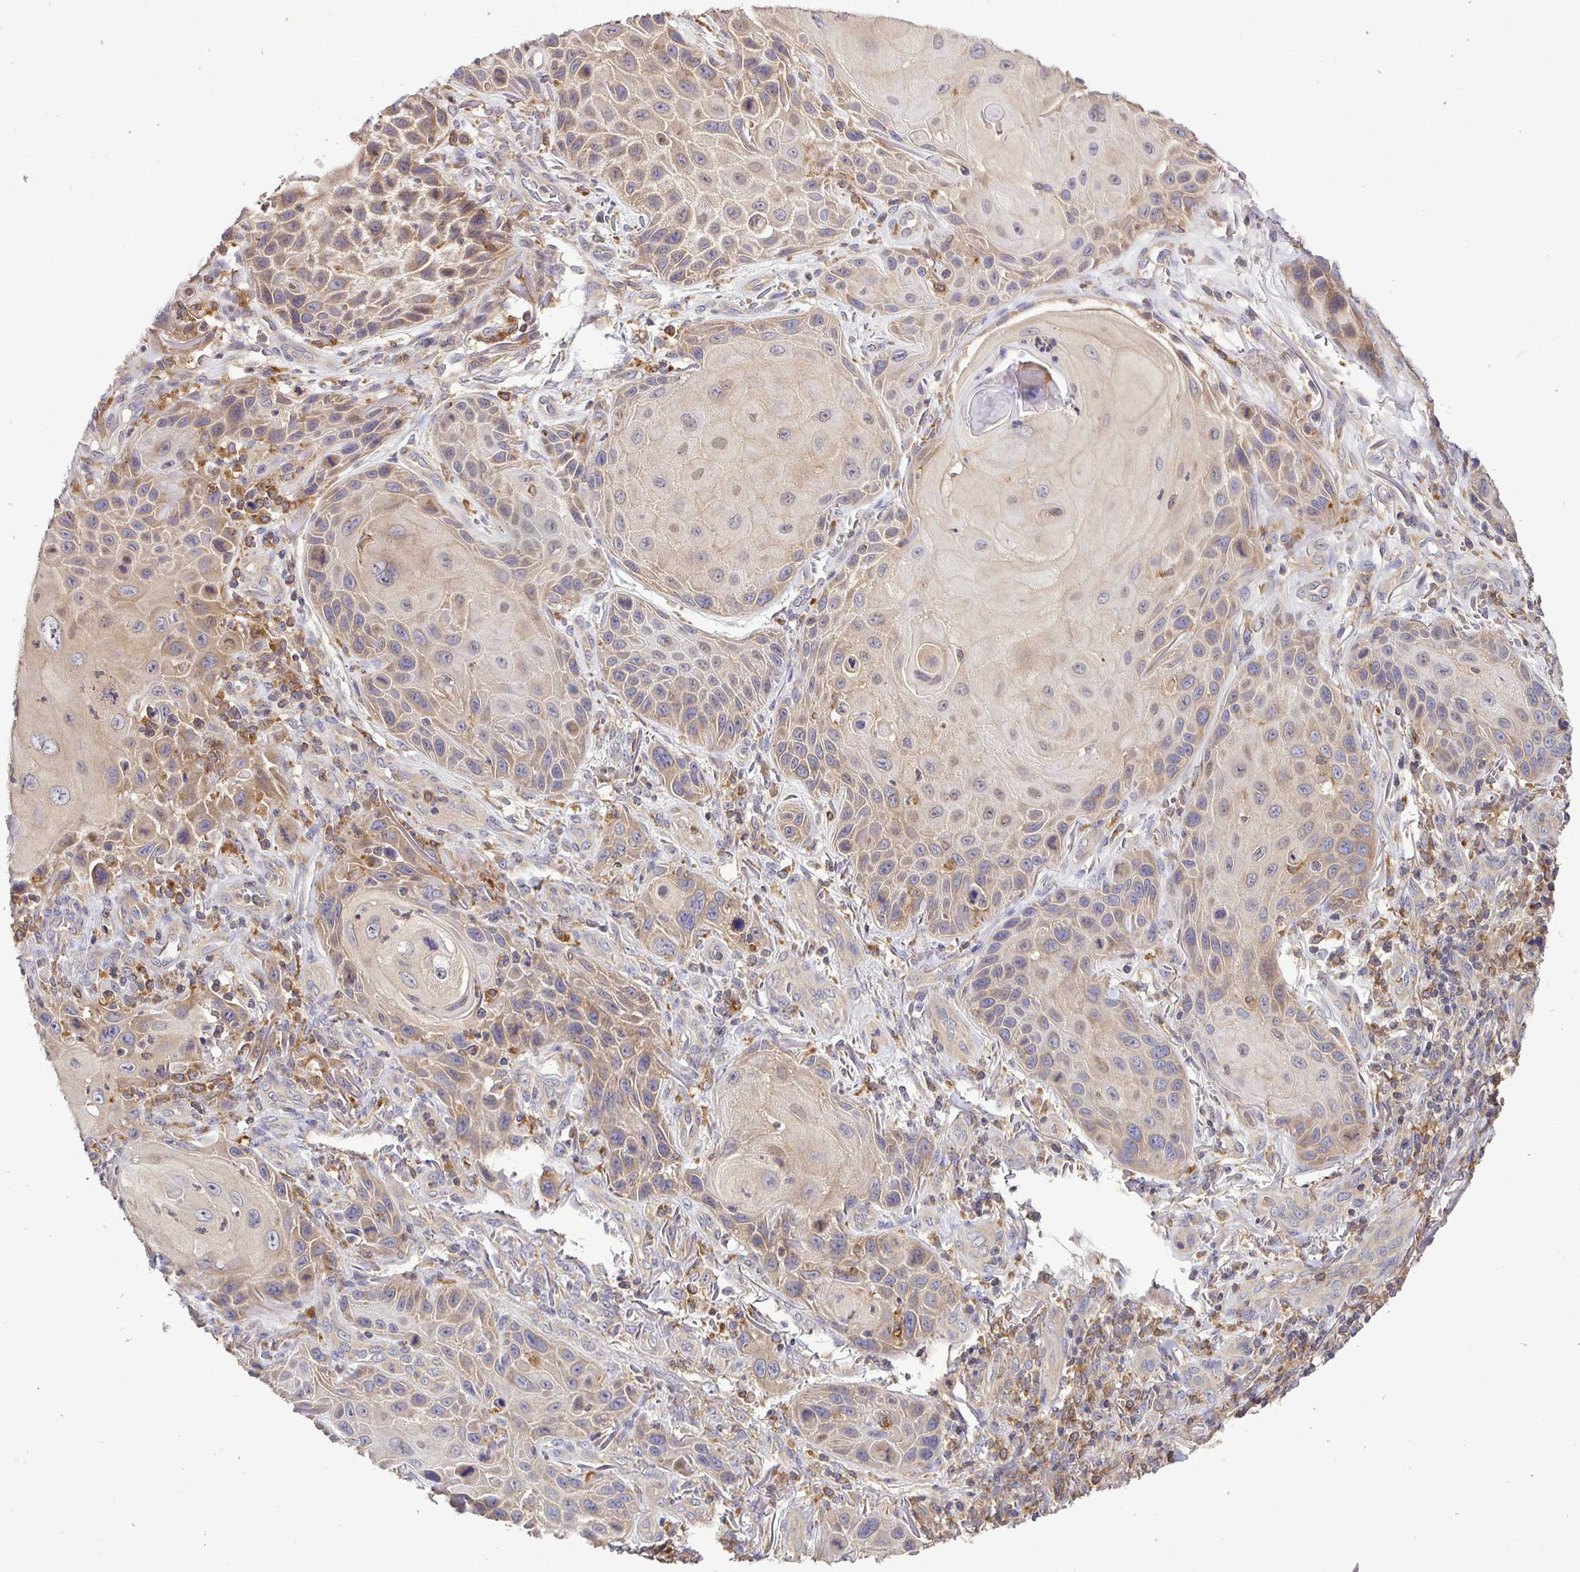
{"staining": {"intensity": "moderate", "quantity": "25%-75%", "location": "cytoplasmic/membranous"}, "tissue": "skin cancer", "cell_type": "Tumor cells", "image_type": "cancer", "snomed": [{"axis": "morphology", "description": "Squamous cell carcinoma, NOS"}, {"axis": "topography", "description": "Skin"}], "caption": "Protein staining exhibits moderate cytoplasmic/membranous staining in approximately 25%-75% of tumor cells in skin cancer (squamous cell carcinoma). The protein is stained brown, and the nuclei are stained in blue (DAB (3,3'-diaminobenzidine) IHC with brightfield microscopy, high magnification).", "gene": "ATP6V1F", "patient": {"sex": "female", "age": 94}}